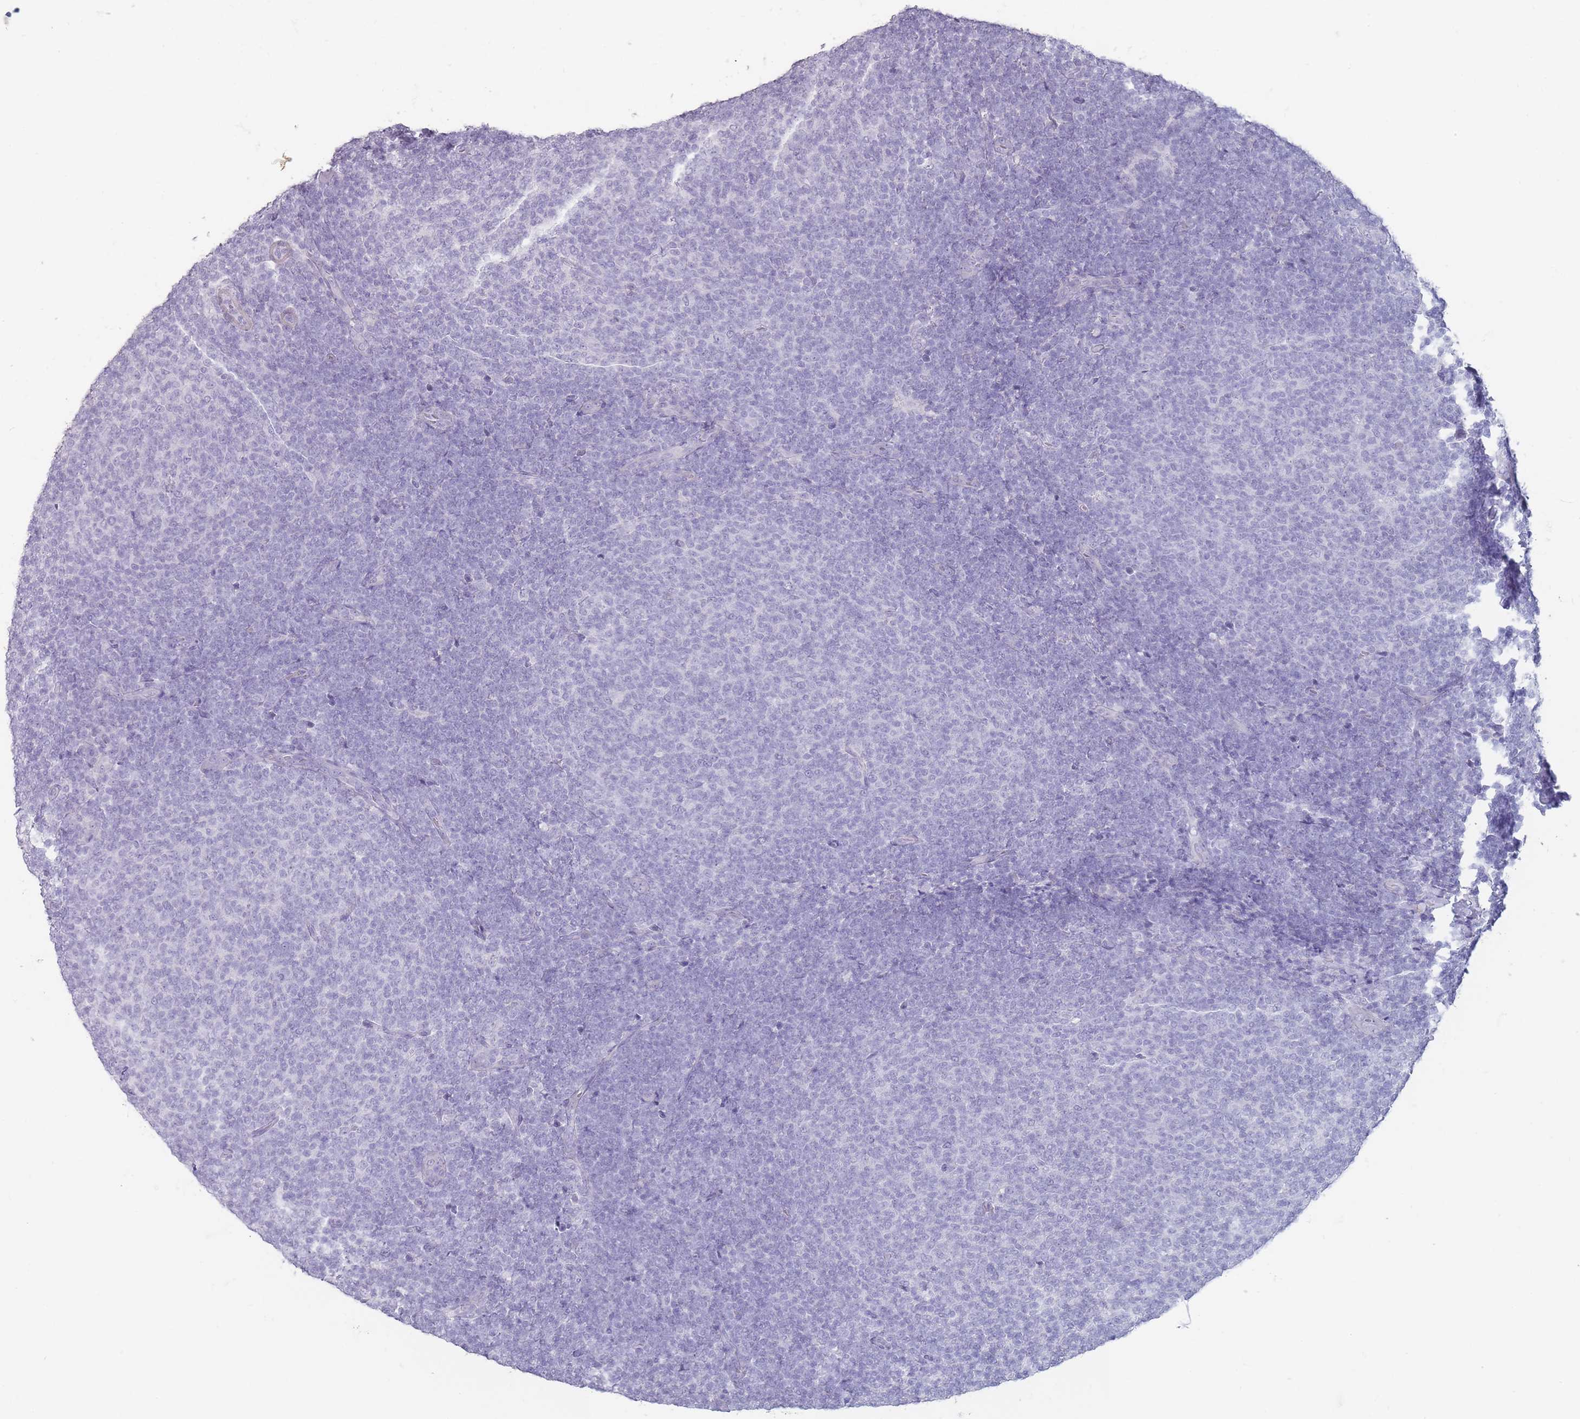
{"staining": {"intensity": "negative", "quantity": "none", "location": "none"}, "tissue": "lymphoma", "cell_type": "Tumor cells", "image_type": "cancer", "snomed": [{"axis": "morphology", "description": "Malignant lymphoma, non-Hodgkin's type, Low grade"}, {"axis": "topography", "description": "Lymph node"}], "caption": "Micrograph shows no significant protein expression in tumor cells of lymphoma. (Stains: DAB (3,3'-diaminobenzidine) immunohistochemistry with hematoxylin counter stain, Microscopy: brightfield microscopy at high magnification).", "gene": "RHBG", "patient": {"sex": "male", "age": 66}}